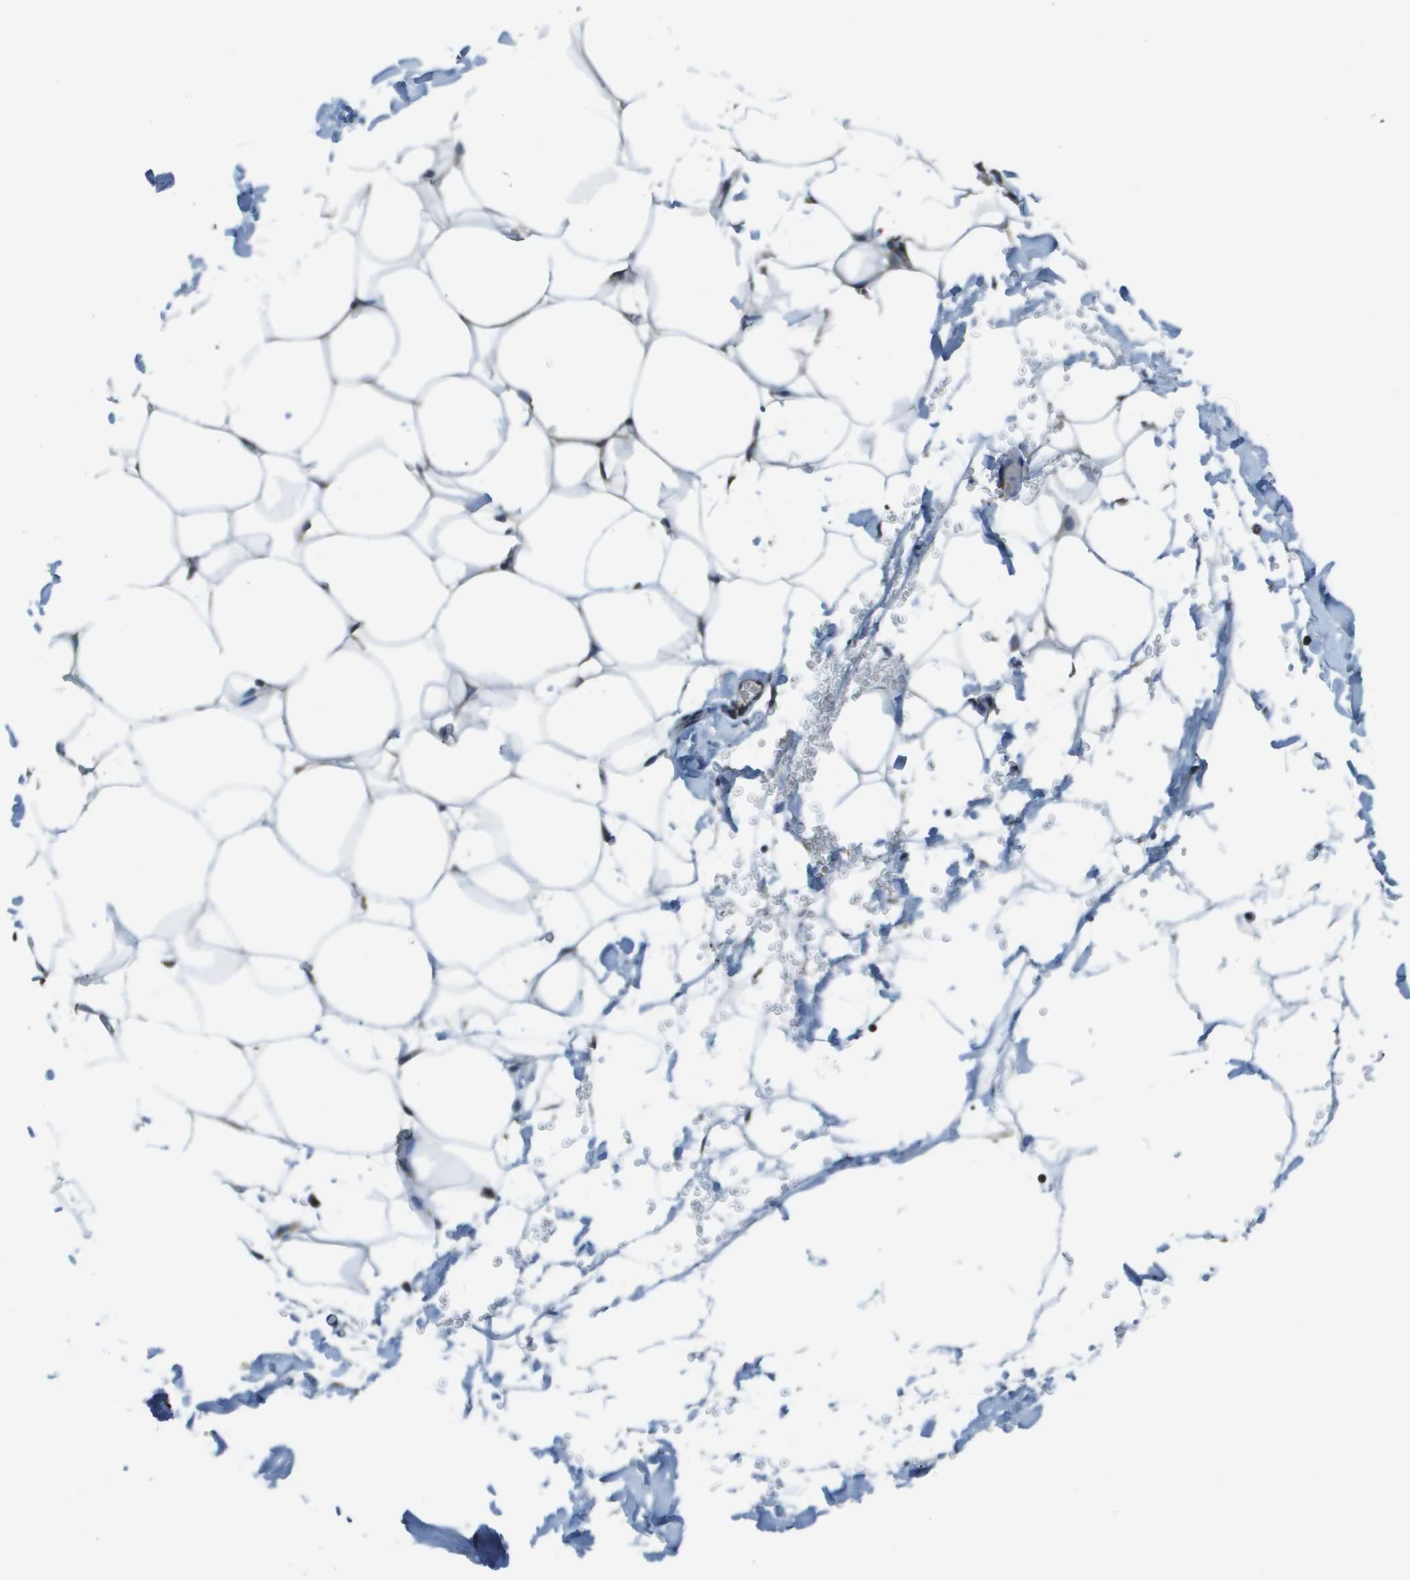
{"staining": {"intensity": "negative", "quantity": "none", "location": "none"}, "tissue": "adipose tissue", "cell_type": "Adipocytes", "image_type": "normal", "snomed": [{"axis": "morphology", "description": "Normal tissue, NOS"}, {"axis": "topography", "description": "Breast"}, {"axis": "topography", "description": "Adipose tissue"}], "caption": "Immunohistochemistry (IHC) photomicrograph of unremarkable adipose tissue stained for a protein (brown), which exhibits no expression in adipocytes. (DAB immunohistochemistry visualized using brightfield microscopy, high magnification).", "gene": "EIF3B", "patient": {"sex": "female", "age": 25}}